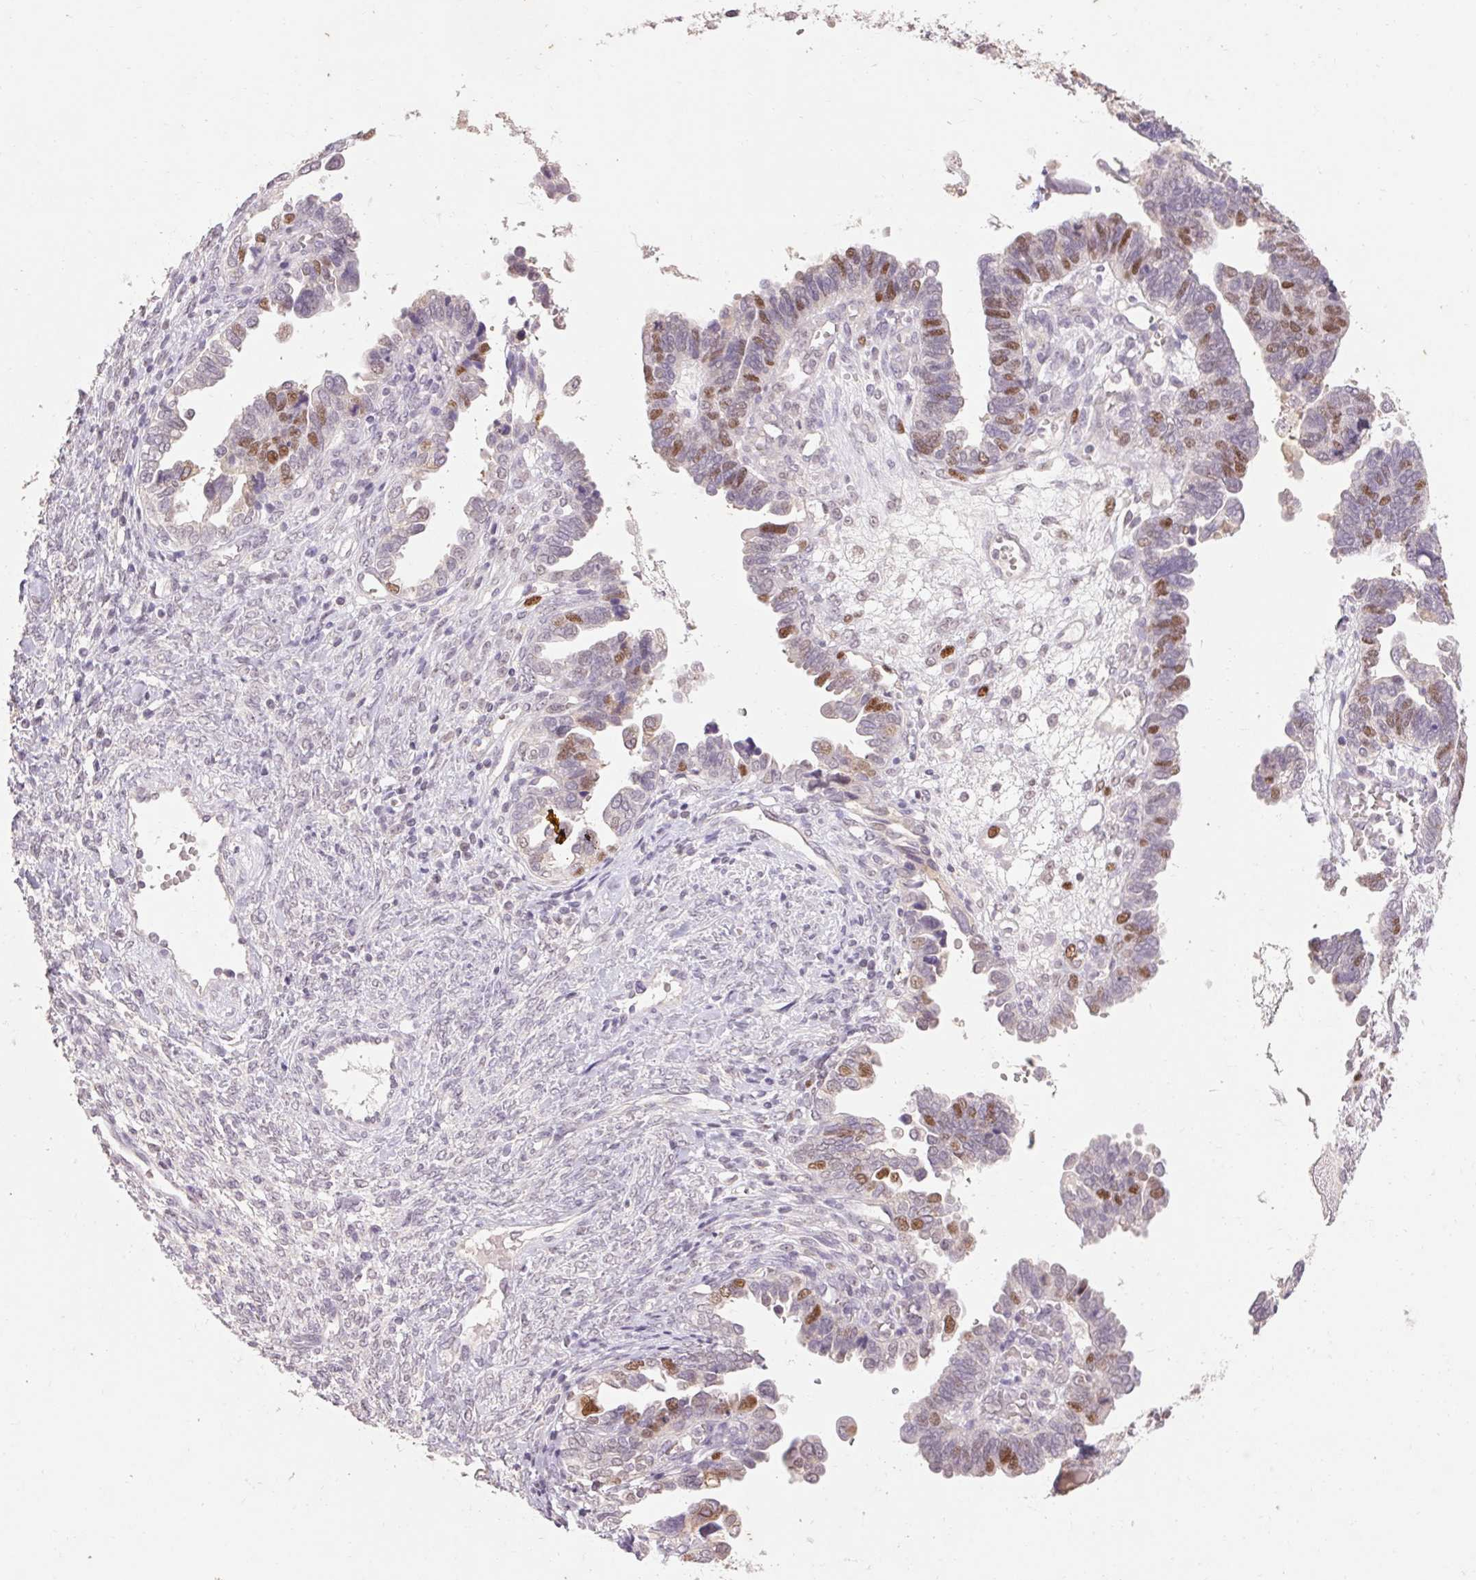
{"staining": {"intensity": "moderate", "quantity": "25%-75%", "location": "nuclear"}, "tissue": "ovarian cancer", "cell_type": "Tumor cells", "image_type": "cancer", "snomed": [{"axis": "morphology", "description": "Cystadenocarcinoma, serous, NOS"}, {"axis": "topography", "description": "Ovary"}], "caption": "This photomicrograph demonstrates immunohistochemistry (IHC) staining of ovarian serous cystadenocarcinoma, with medium moderate nuclear expression in about 25%-75% of tumor cells.", "gene": "SKP2", "patient": {"sex": "female", "age": 51}}